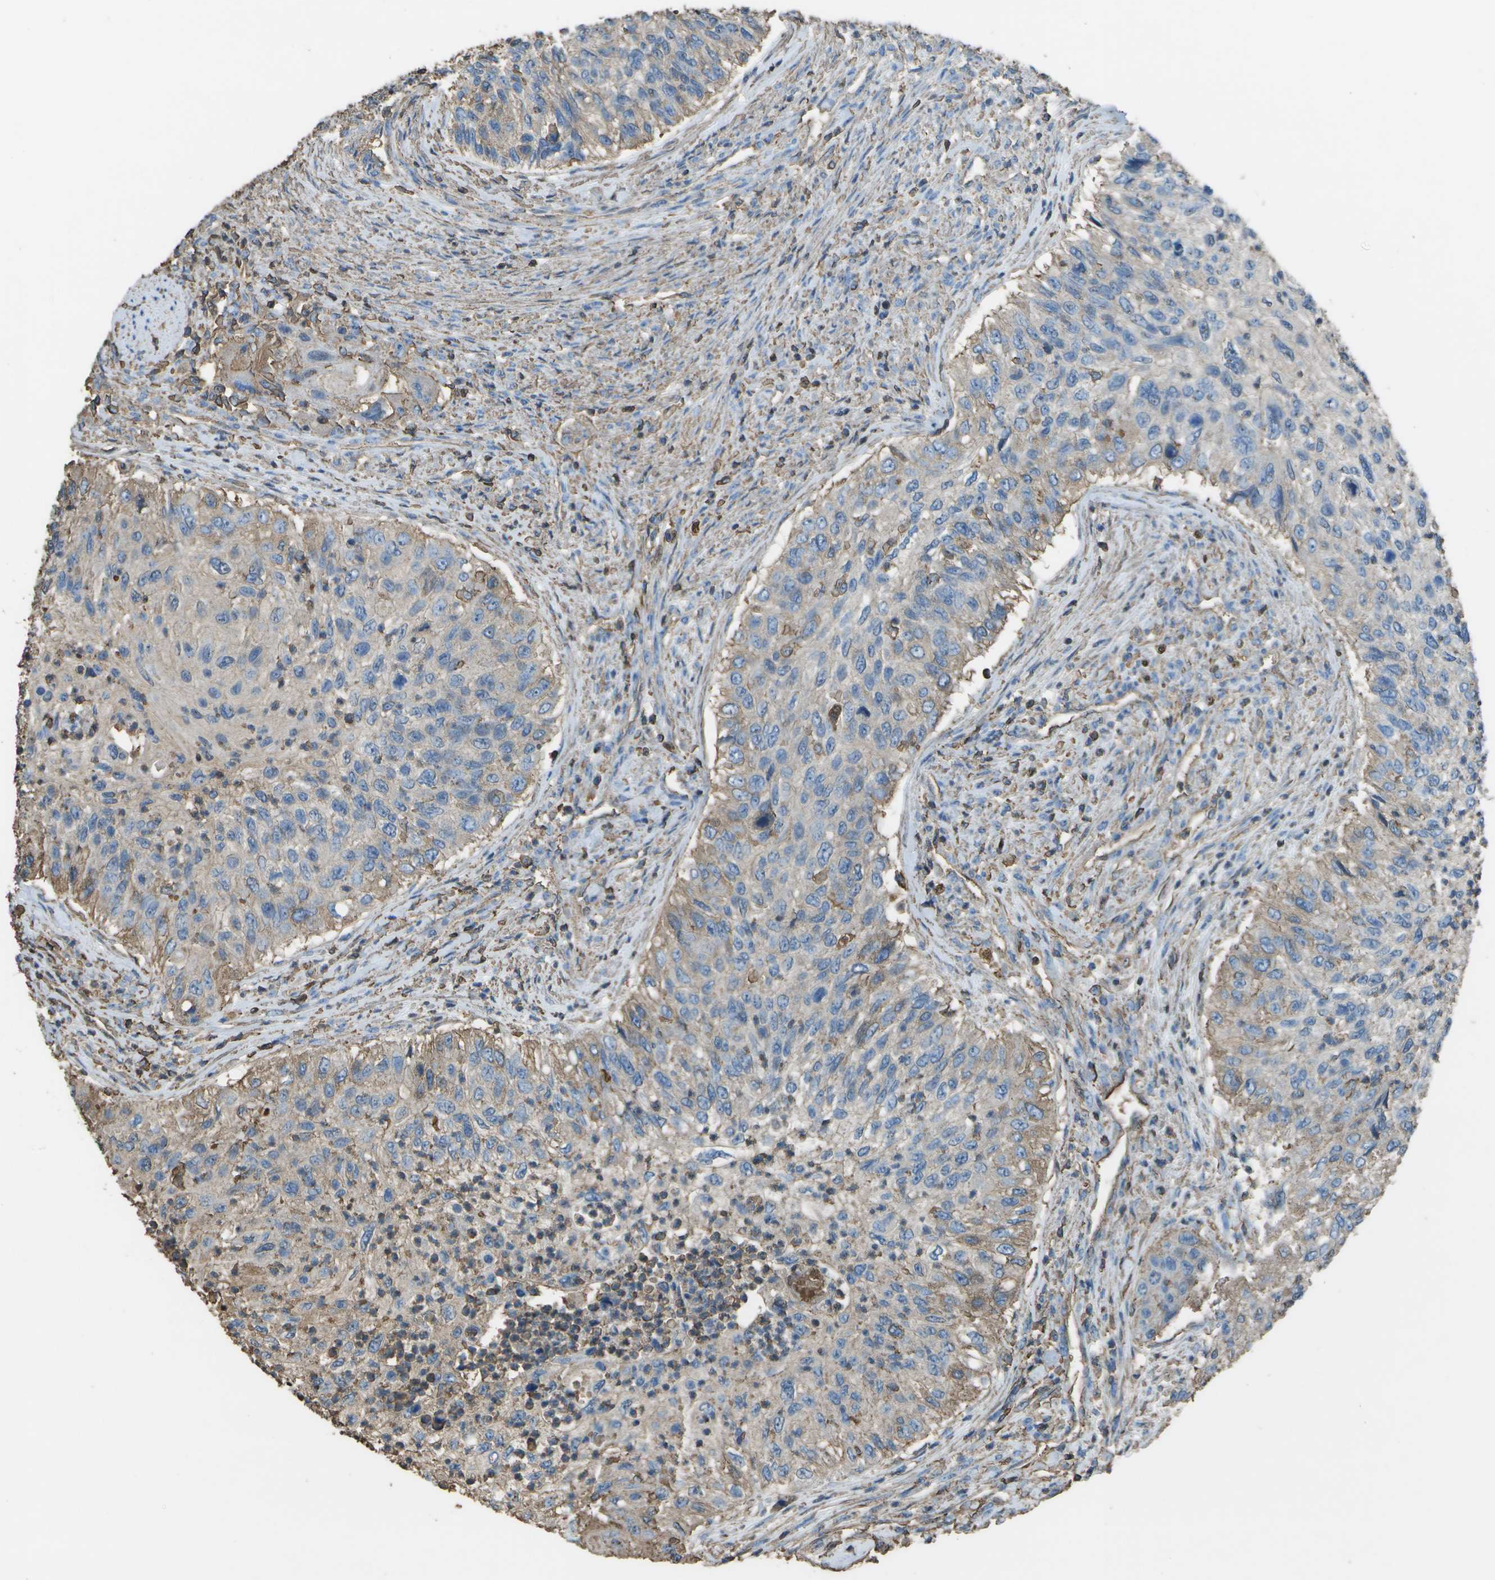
{"staining": {"intensity": "weak", "quantity": "25%-75%", "location": "cytoplasmic/membranous"}, "tissue": "urothelial cancer", "cell_type": "Tumor cells", "image_type": "cancer", "snomed": [{"axis": "morphology", "description": "Urothelial carcinoma, High grade"}, {"axis": "topography", "description": "Urinary bladder"}], "caption": "Urothelial carcinoma (high-grade) tissue reveals weak cytoplasmic/membranous staining in about 25%-75% of tumor cells", "gene": "CYP4F11", "patient": {"sex": "female", "age": 60}}